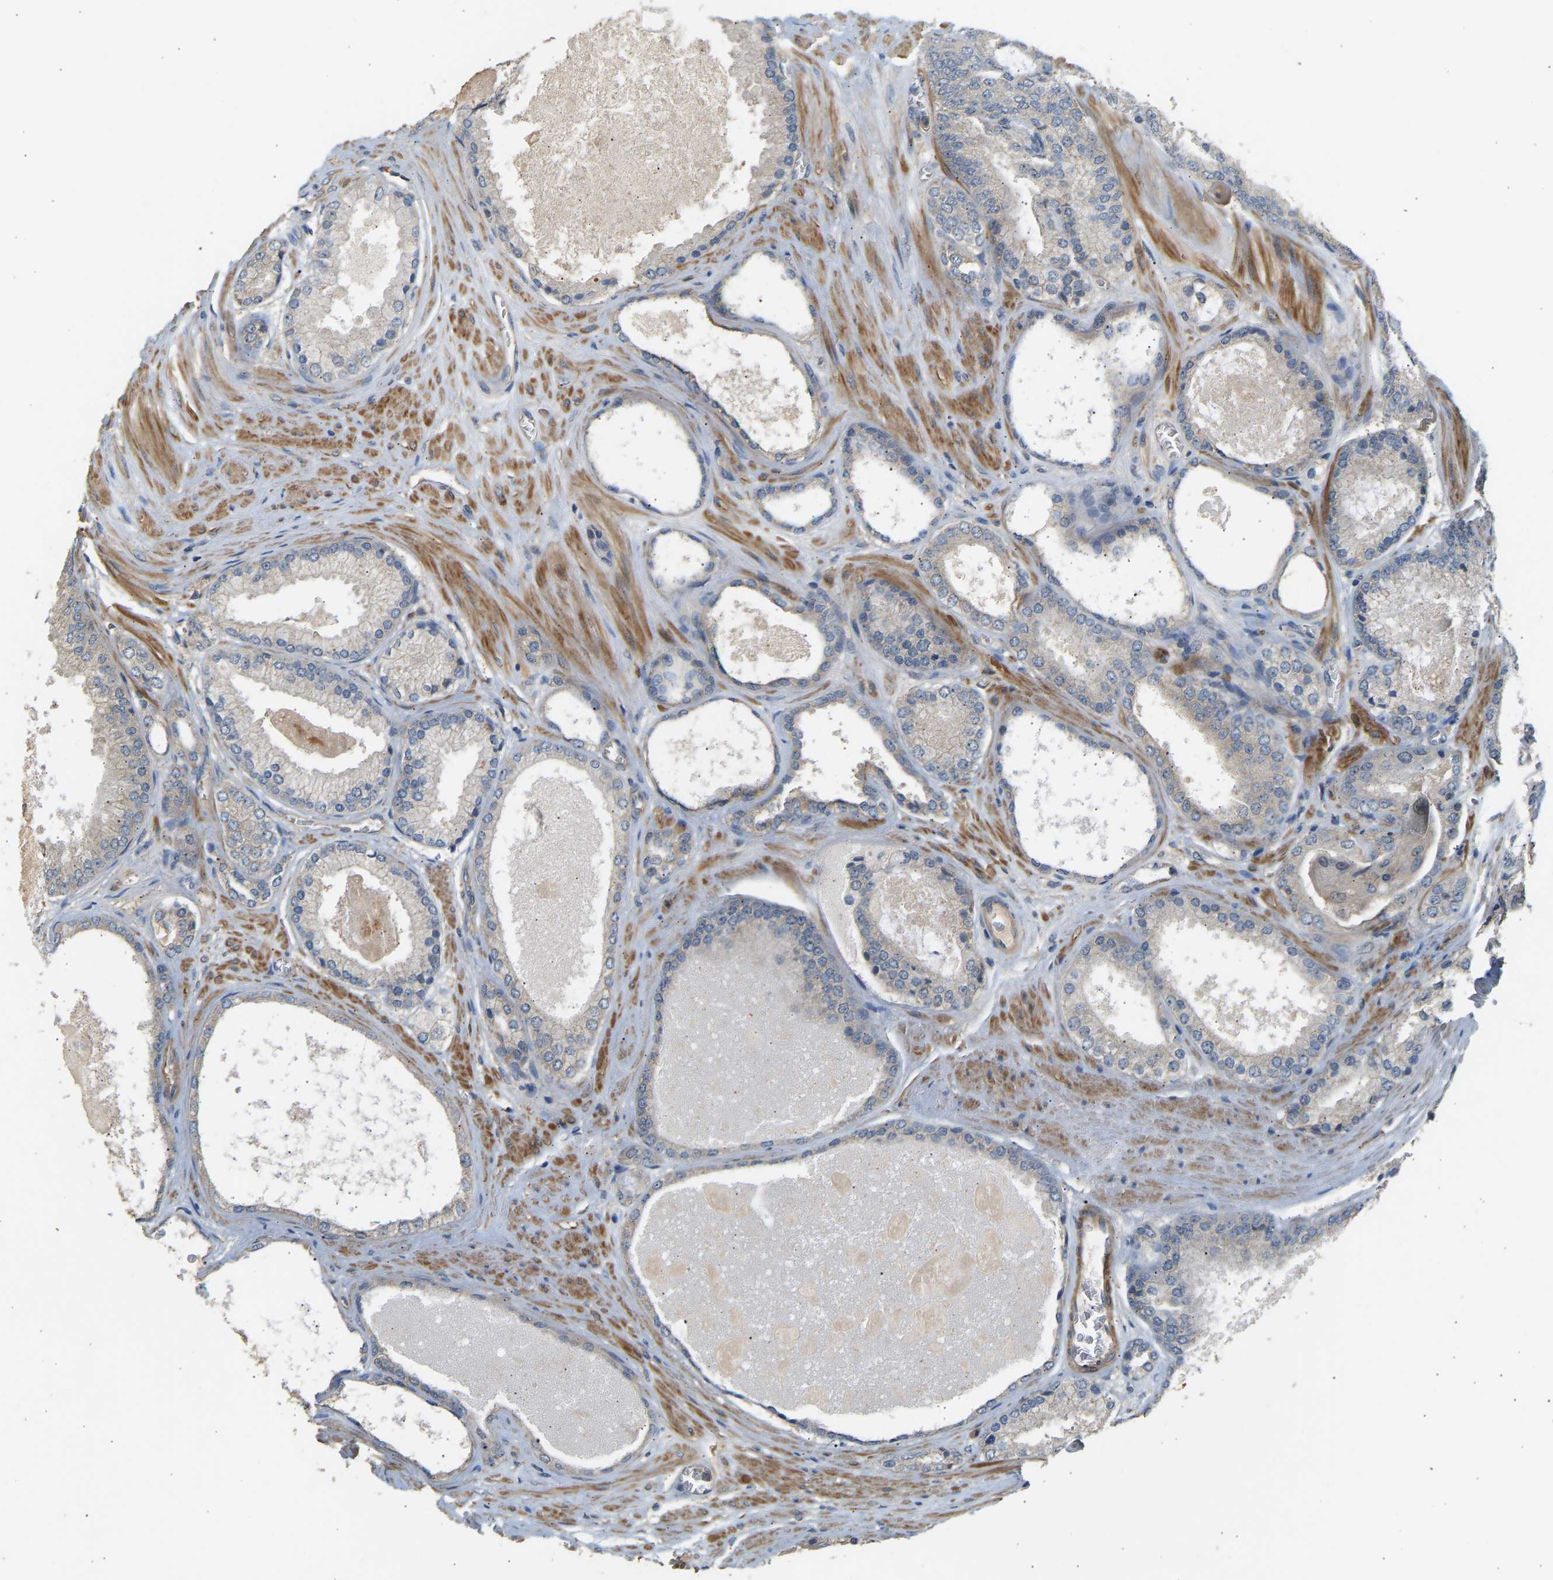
{"staining": {"intensity": "negative", "quantity": "none", "location": "none"}, "tissue": "prostate cancer", "cell_type": "Tumor cells", "image_type": "cancer", "snomed": [{"axis": "morphology", "description": "Adenocarcinoma, High grade"}, {"axis": "topography", "description": "Prostate"}], "caption": "Prostate cancer was stained to show a protein in brown. There is no significant expression in tumor cells.", "gene": "RGL1", "patient": {"sex": "male", "age": 65}}